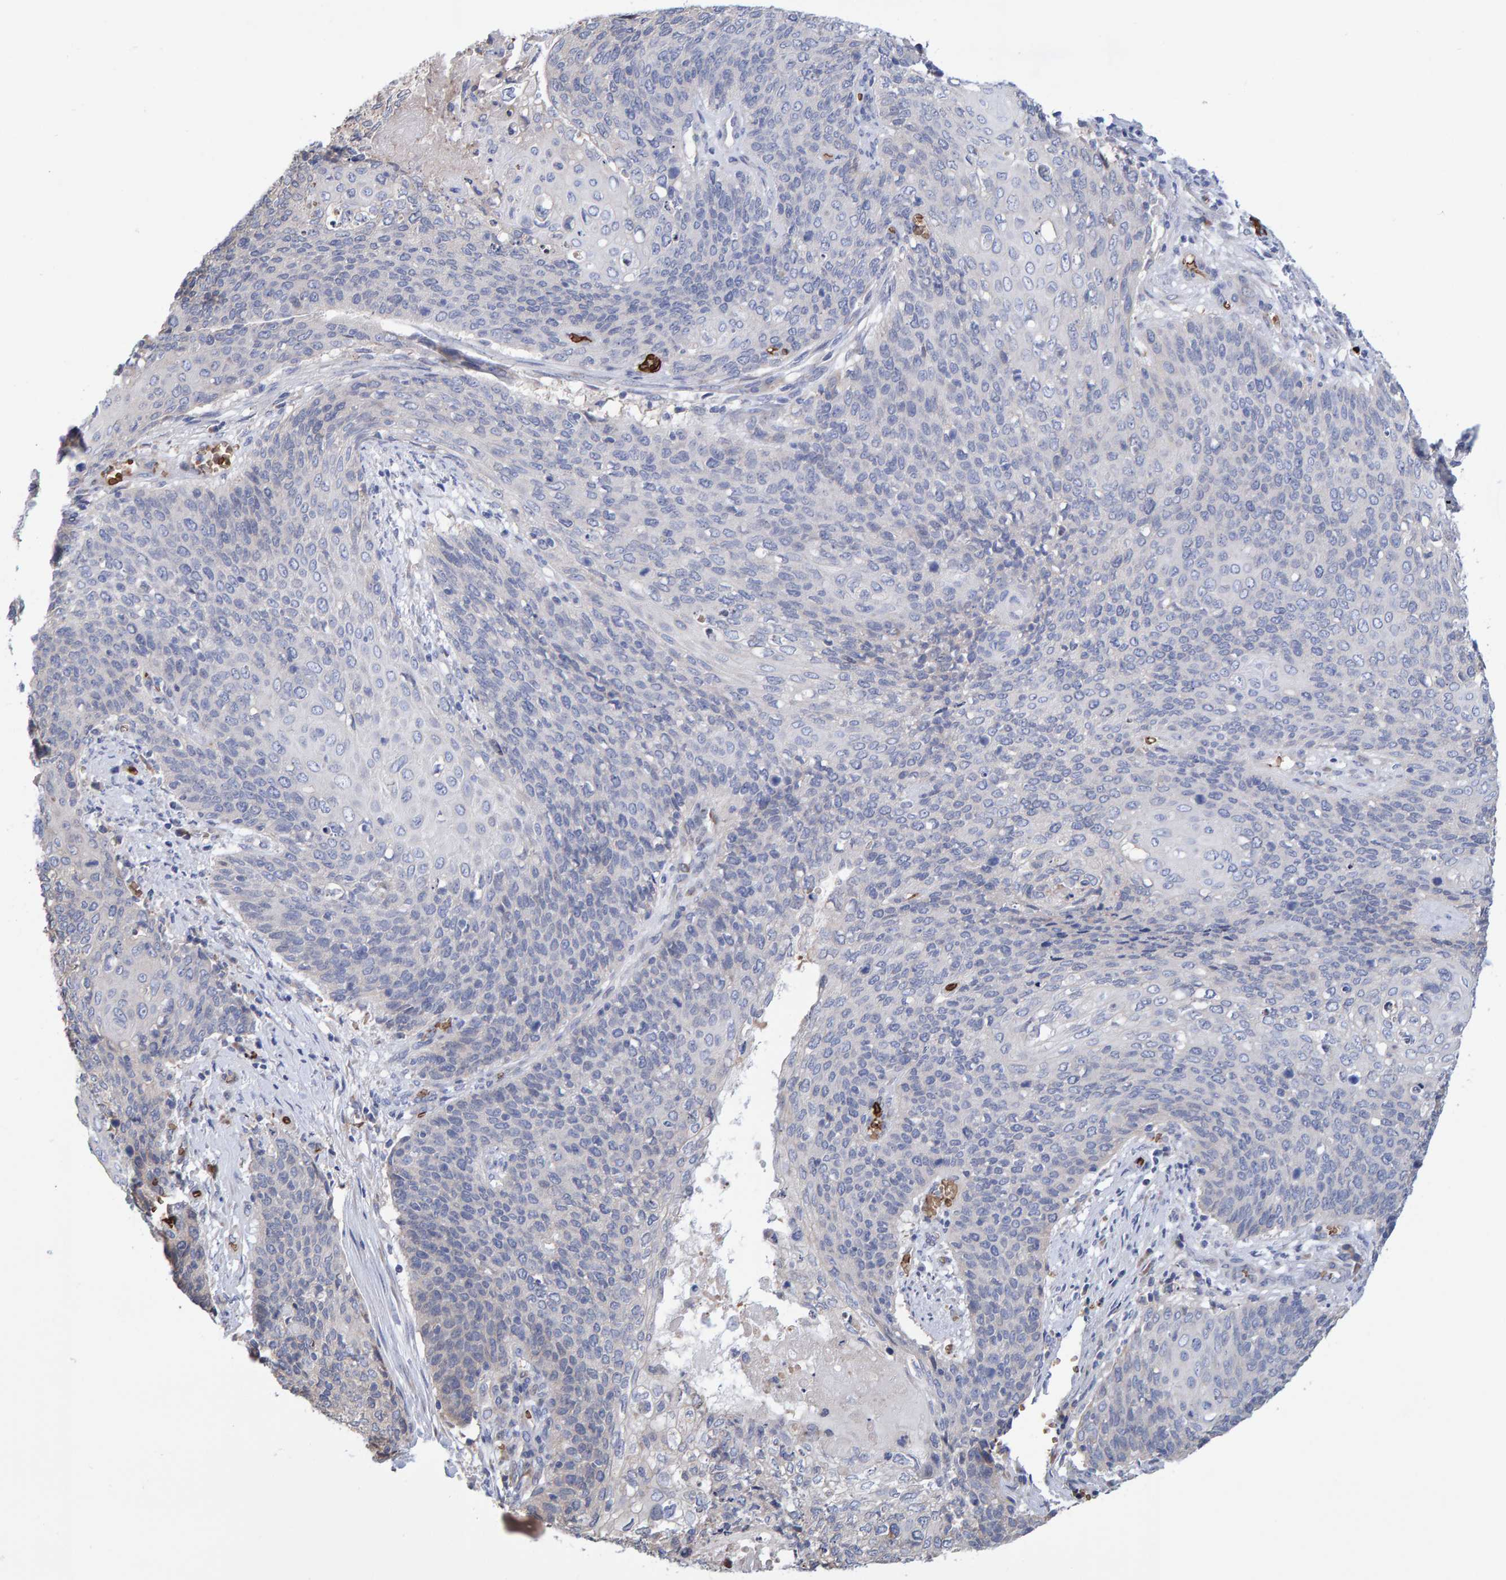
{"staining": {"intensity": "negative", "quantity": "none", "location": "none"}, "tissue": "cervical cancer", "cell_type": "Tumor cells", "image_type": "cancer", "snomed": [{"axis": "morphology", "description": "Squamous cell carcinoma, NOS"}, {"axis": "topography", "description": "Cervix"}], "caption": "IHC image of human cervical cancer (squamous cell carcinoma) stained for a protein (brown), which reveals no staining in tumor cells.", "gene": "VPS9D1", "patient": {"sex": "female", "age": 39}}